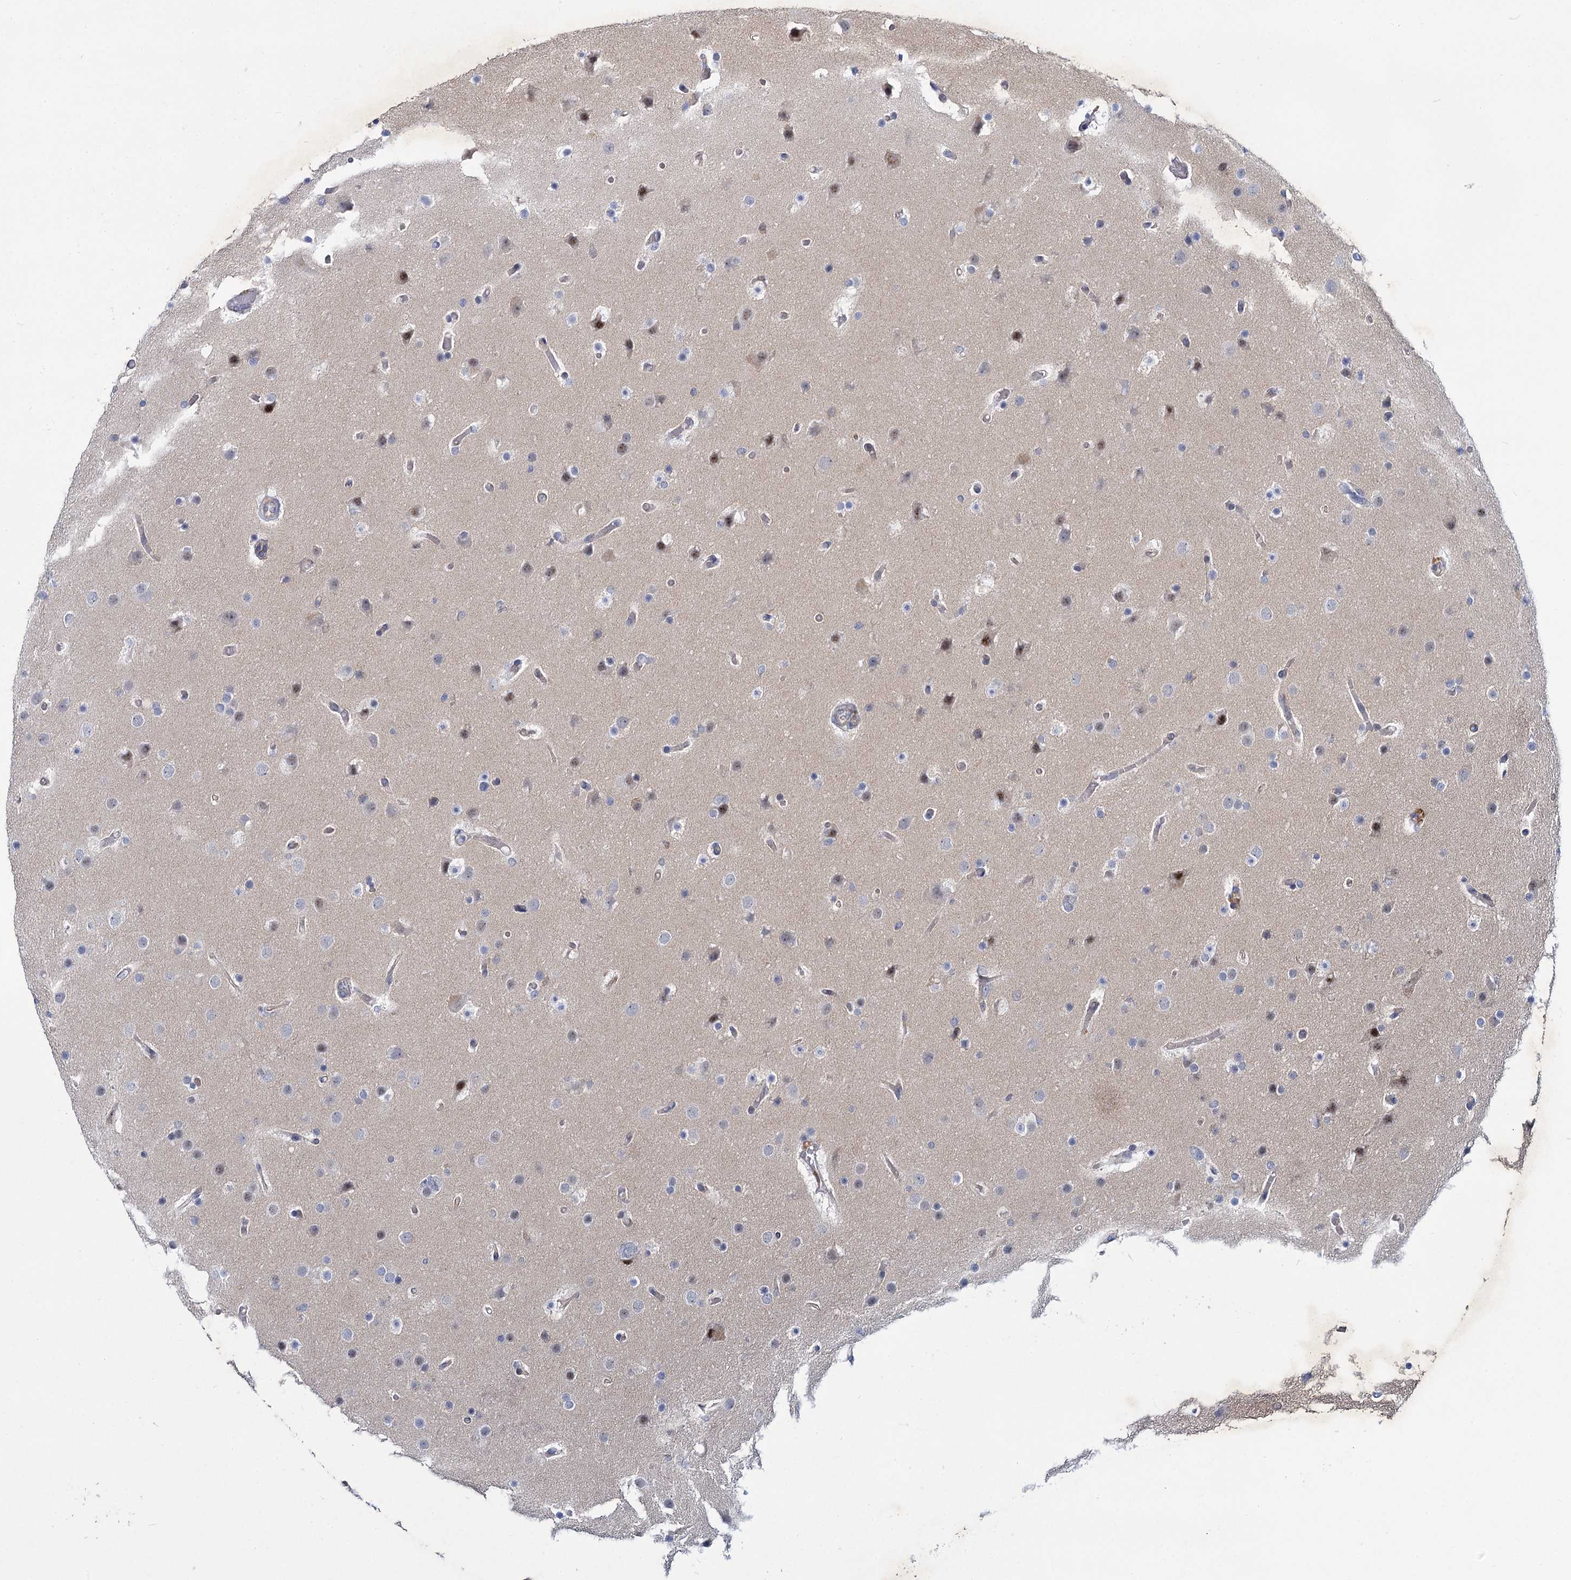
{"staining": {"intensity": "negative", "quantity": "none", "location": "none"}, "tissue": "glioma", "cell_type": "Tumor cells", "image_type": "cancer", "snomed": [{"axis": "morphology", "description": "Glioma, malignant, High grade"}, {"axis": "topography", "description": "Cerebral cortex"}], "caption": "High-grade glioma (malignant) stained for a protein using immunohistochemistry reveals no expression tumor cells.", "gene": "MBLAC2", "patient": {"sex": "female", "age": 36}}